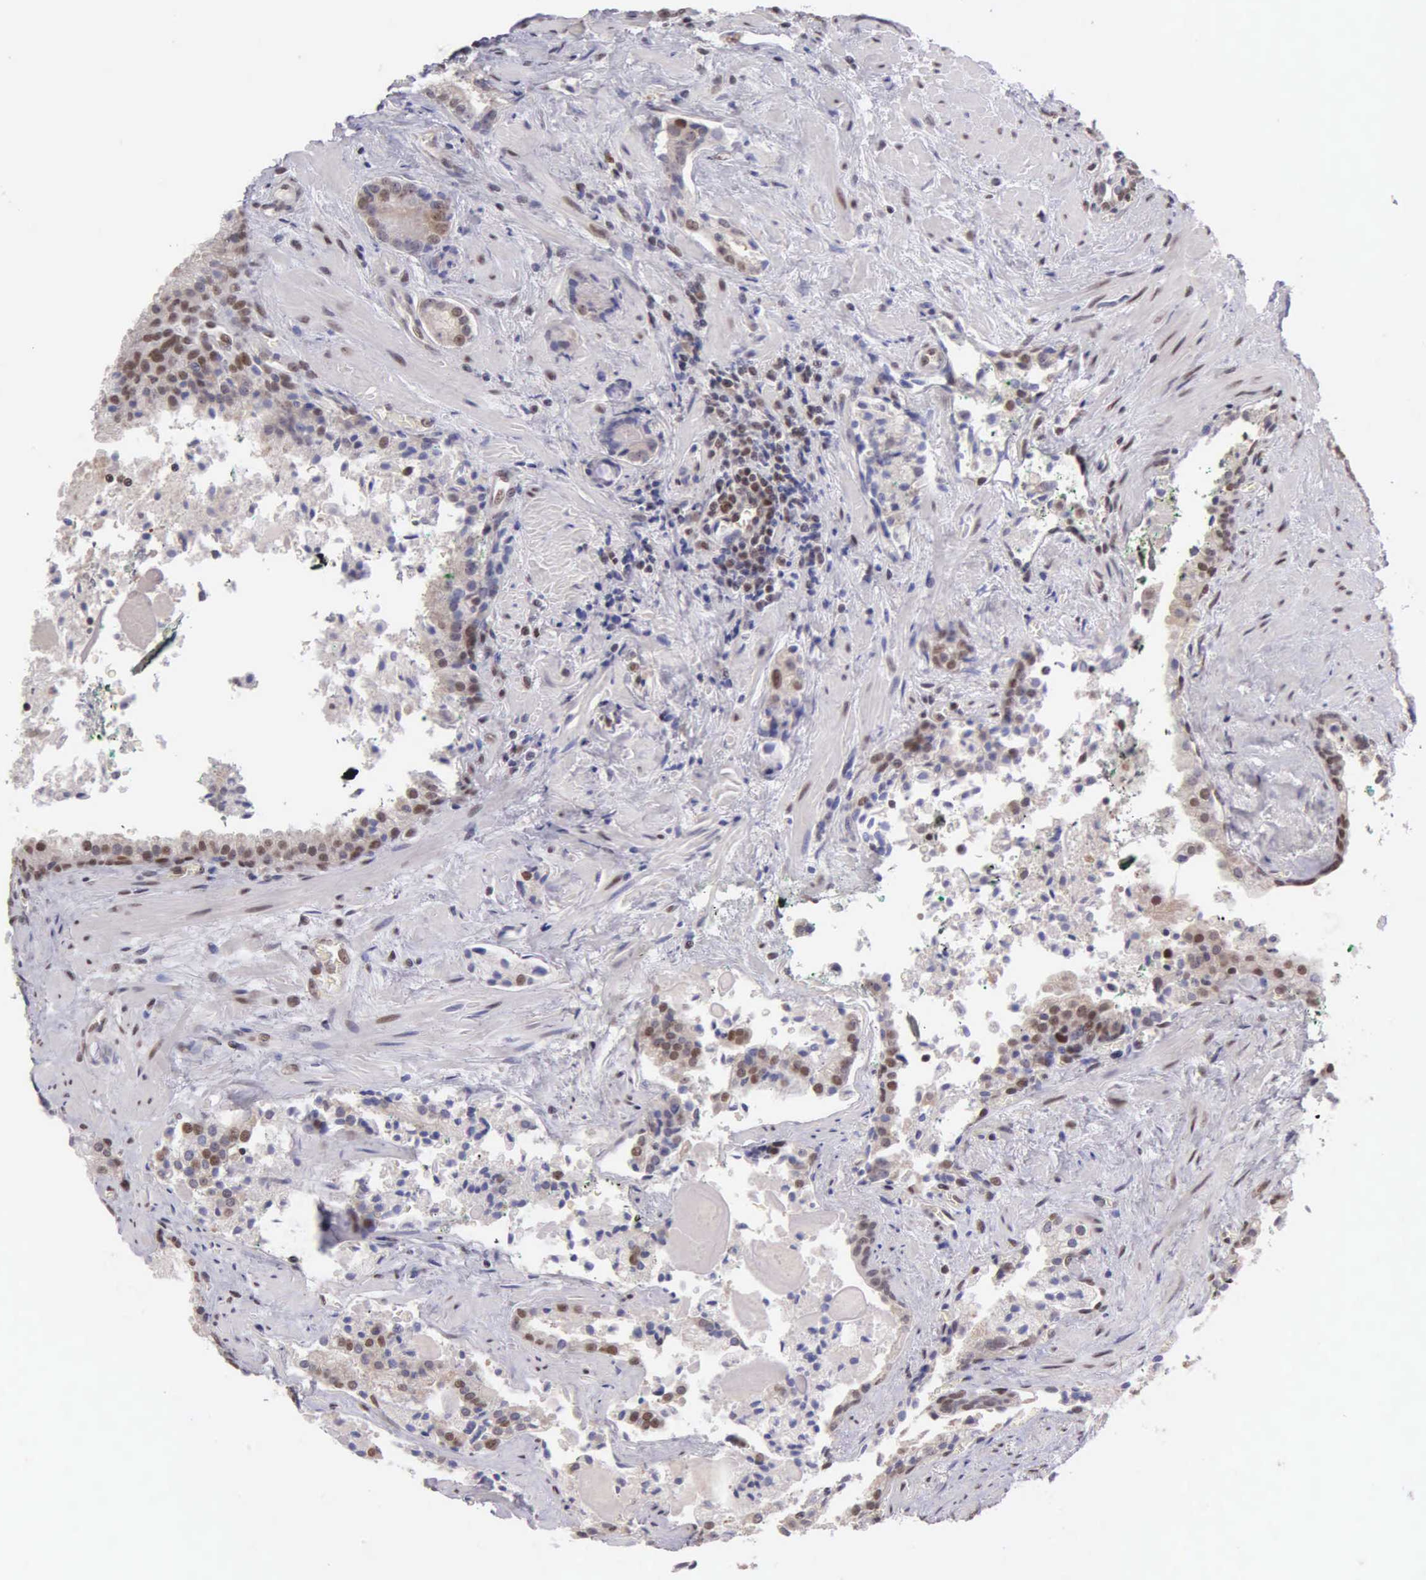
{"staining": {"intensity": "moderate", "quantity": "25%-75%", "location": "cytoplasmic/membranous,nuclear"}, "tissue": "prostate cancer", "cell_type": "Tumor cells", "image_type": "cancer", "snomed": [{"axis": "morphology", "description": "Adenocarcinoma, Medium grade"}, {"axis": "topography", "description": "Prostate"}], "caption": "Immunohistochemical staining of prostate medium-grade adenocarcinoma displays moderate cytoplasmic/membranous and nuclear protein expression in approximately 25%-75% of tumor cells.", "gene": "UBR7", "patient": {"sex": "male", "age": 70}}